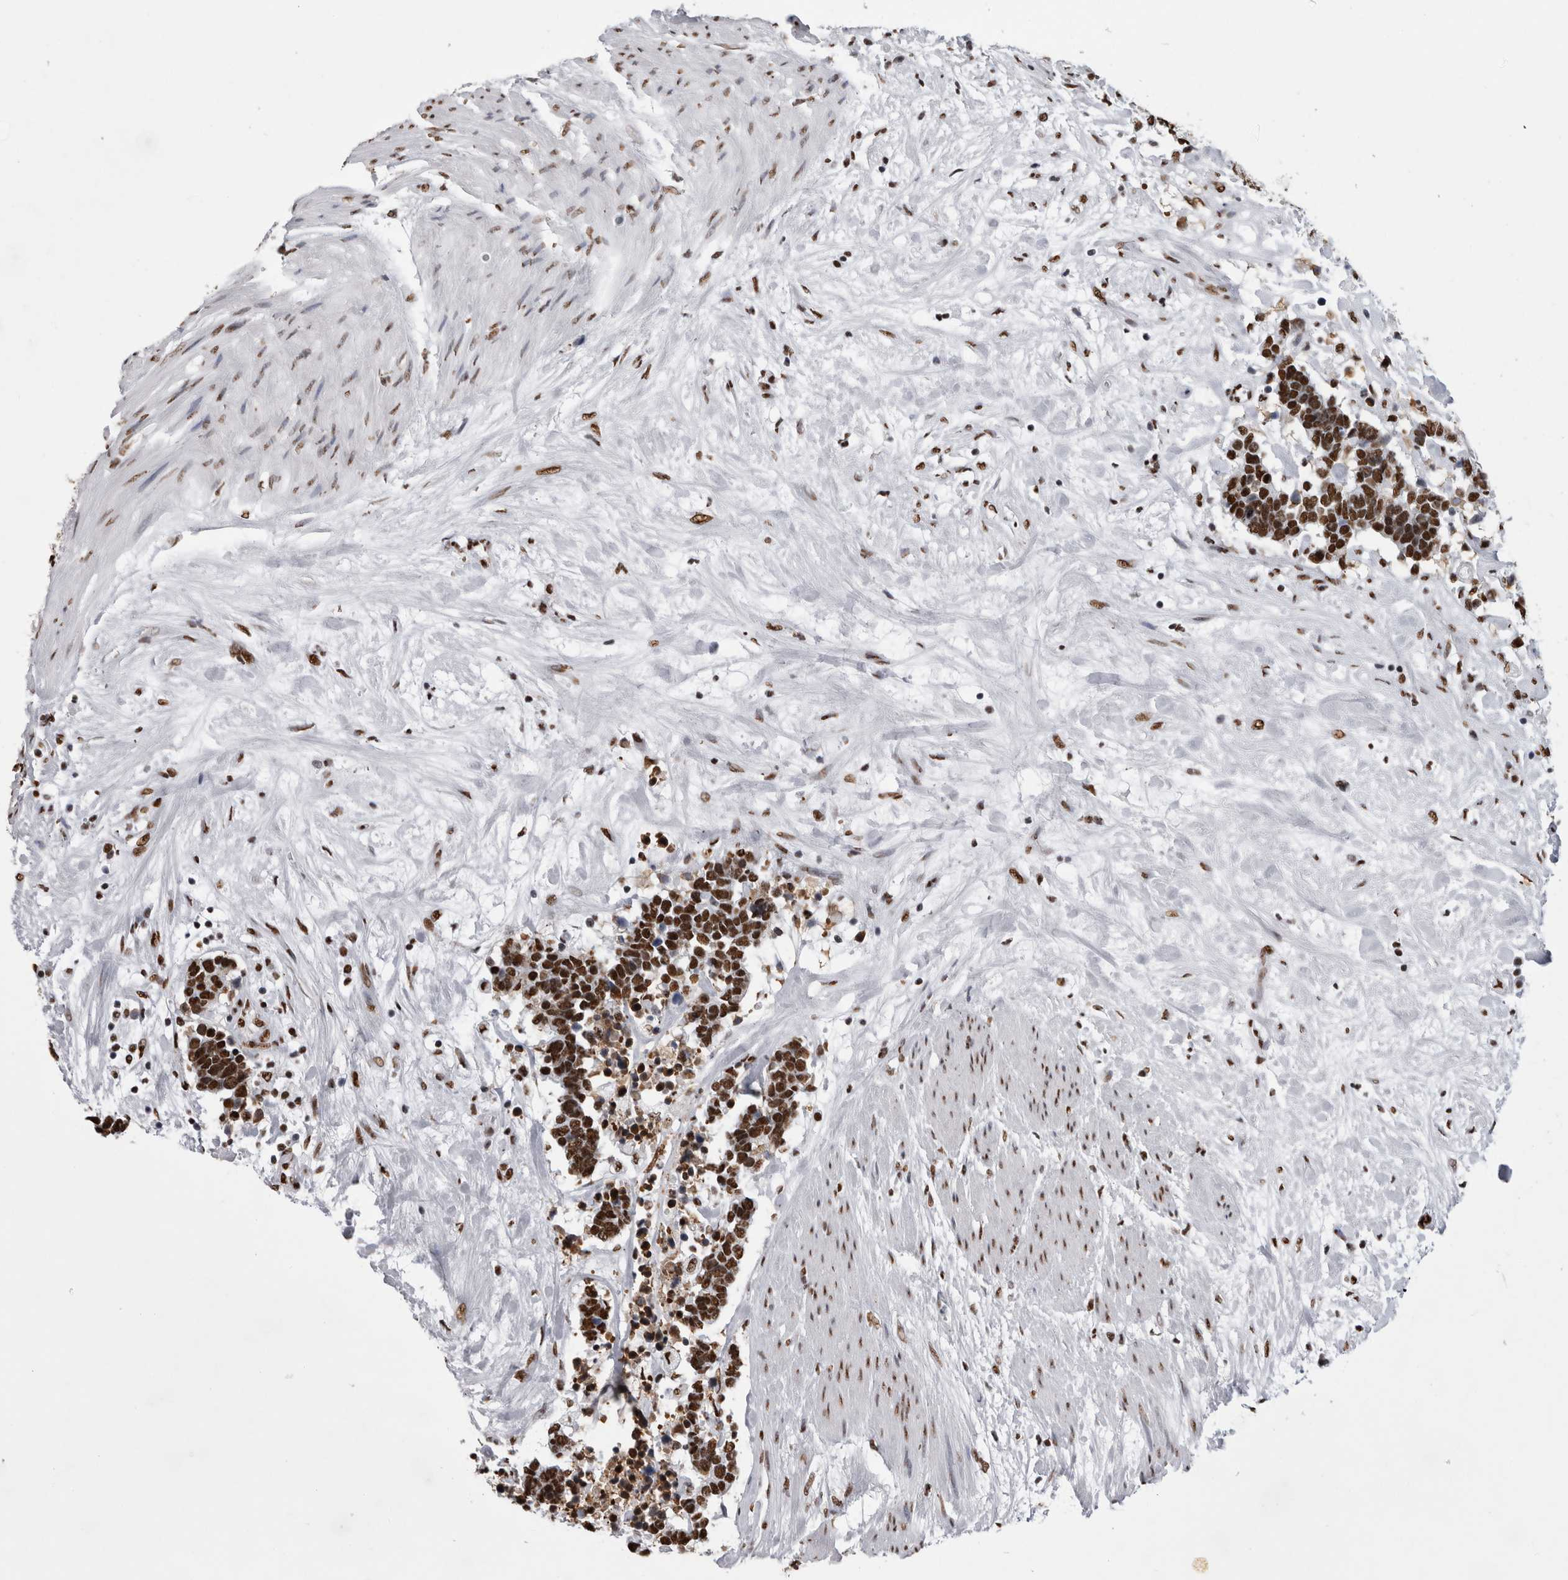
{"staining": {"intensity": "strong", "quantity": ">75%", "location": "nuclear"}, "tissue": "carcinoid", "cell_type": "Tumor cells", "image_type": "cancer", "snomed": [{"axis": "morphology", "description": "Carcinoma, NOS"}, {"axis": "morphology", "description": "Carcinoid, malignant, NOS"}, {"axis": "topography", "description": "Urinary bladder"}], "caption": "Approximately >75% of tumor cells in human carcinoma demonstrate strong nuclear protein positivity as visualized by brown immunohistochemical staining.", "gene": "ALPK3", "patient": {"sex": "male", "age": 57}}